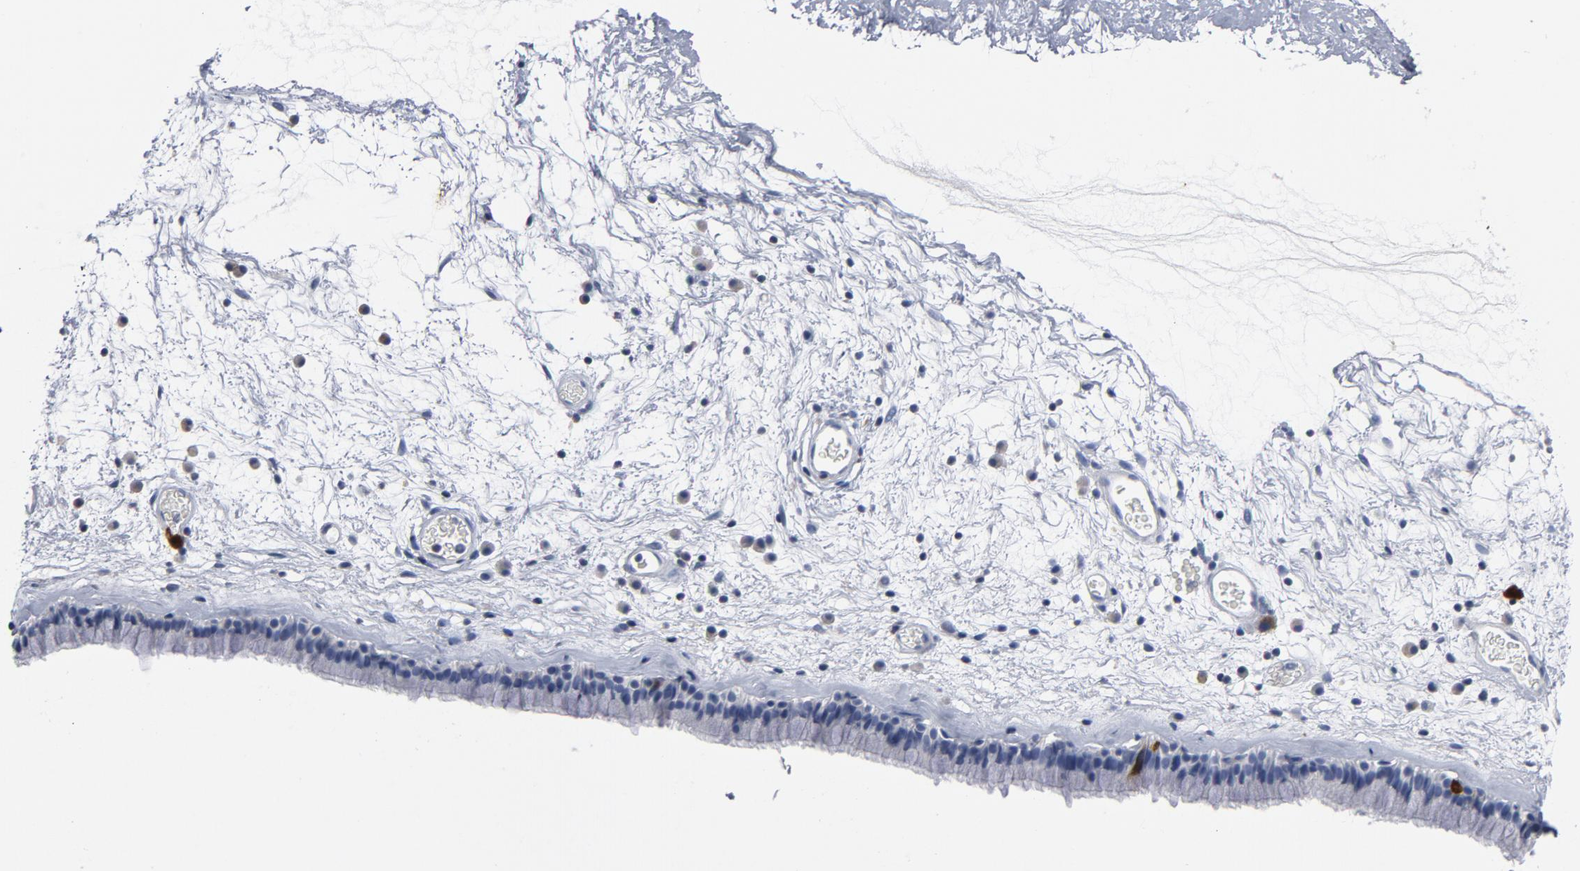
{"staining": {"intensity": "strong", "quantity": "<25%", "location": "nuclear"}, "tissue": "nasopharynx", "cell_type": "Respiratory epithelial cells", "image_type": "normal", "snomed": [{"axis": "morphology", "description": "Normal tissue, NOS"}, {"axis": "morphology", "description": "Inflammation, NOS"}, {"axis": "topography", "description": "Nasopharynx"}], "caption": "An immunohistochemistry micrograph of benign tissue is shown. Protein staining in brown highlights strong nuclear positivity in nasopharynx within respiratory epithelial cells. (DAB (3,3'-diaminobenzidine) IHC with brightfield microscopy, high magnification).", "gene": "CDC20", "patient": {"sex": "male", "age": 48}}